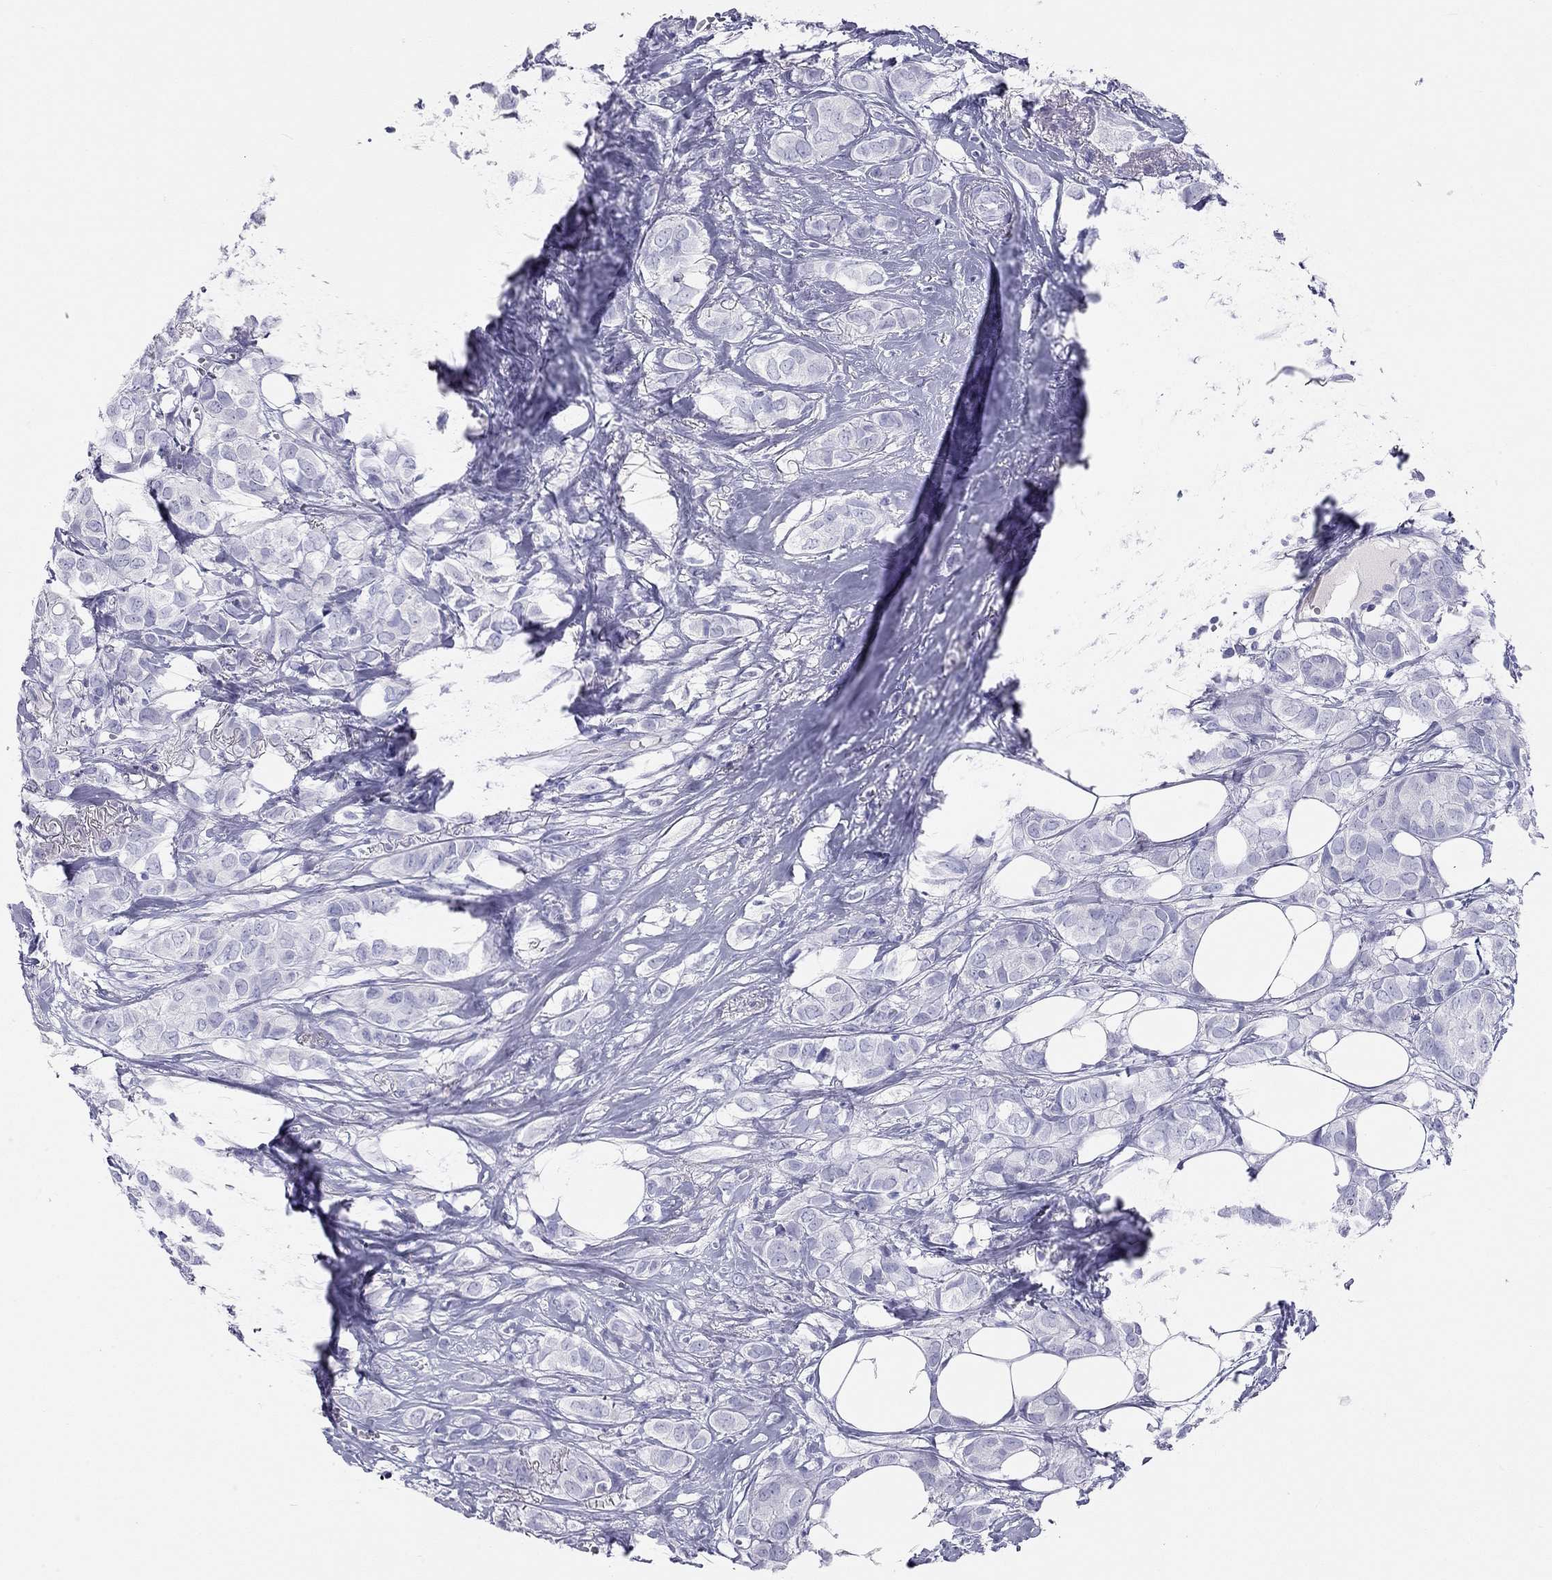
{"staining": {"intensity": "negative", "quantity": "none", "location": "none"}, "tissue": "breast cancer", "cell_type": "Tumor cells", "image_type": "cancer", "snomed": [{"axis": "morphology", "description": "Duct carcinoma"}, {"axis": "topography", "description": "Breast"}], "caption": "Breast cancer was stained to show a protein in brown. There is no significant positivity in tumor cells.", "gene": "KLRG1", "patient": {"sex": "female", "age": 85}}